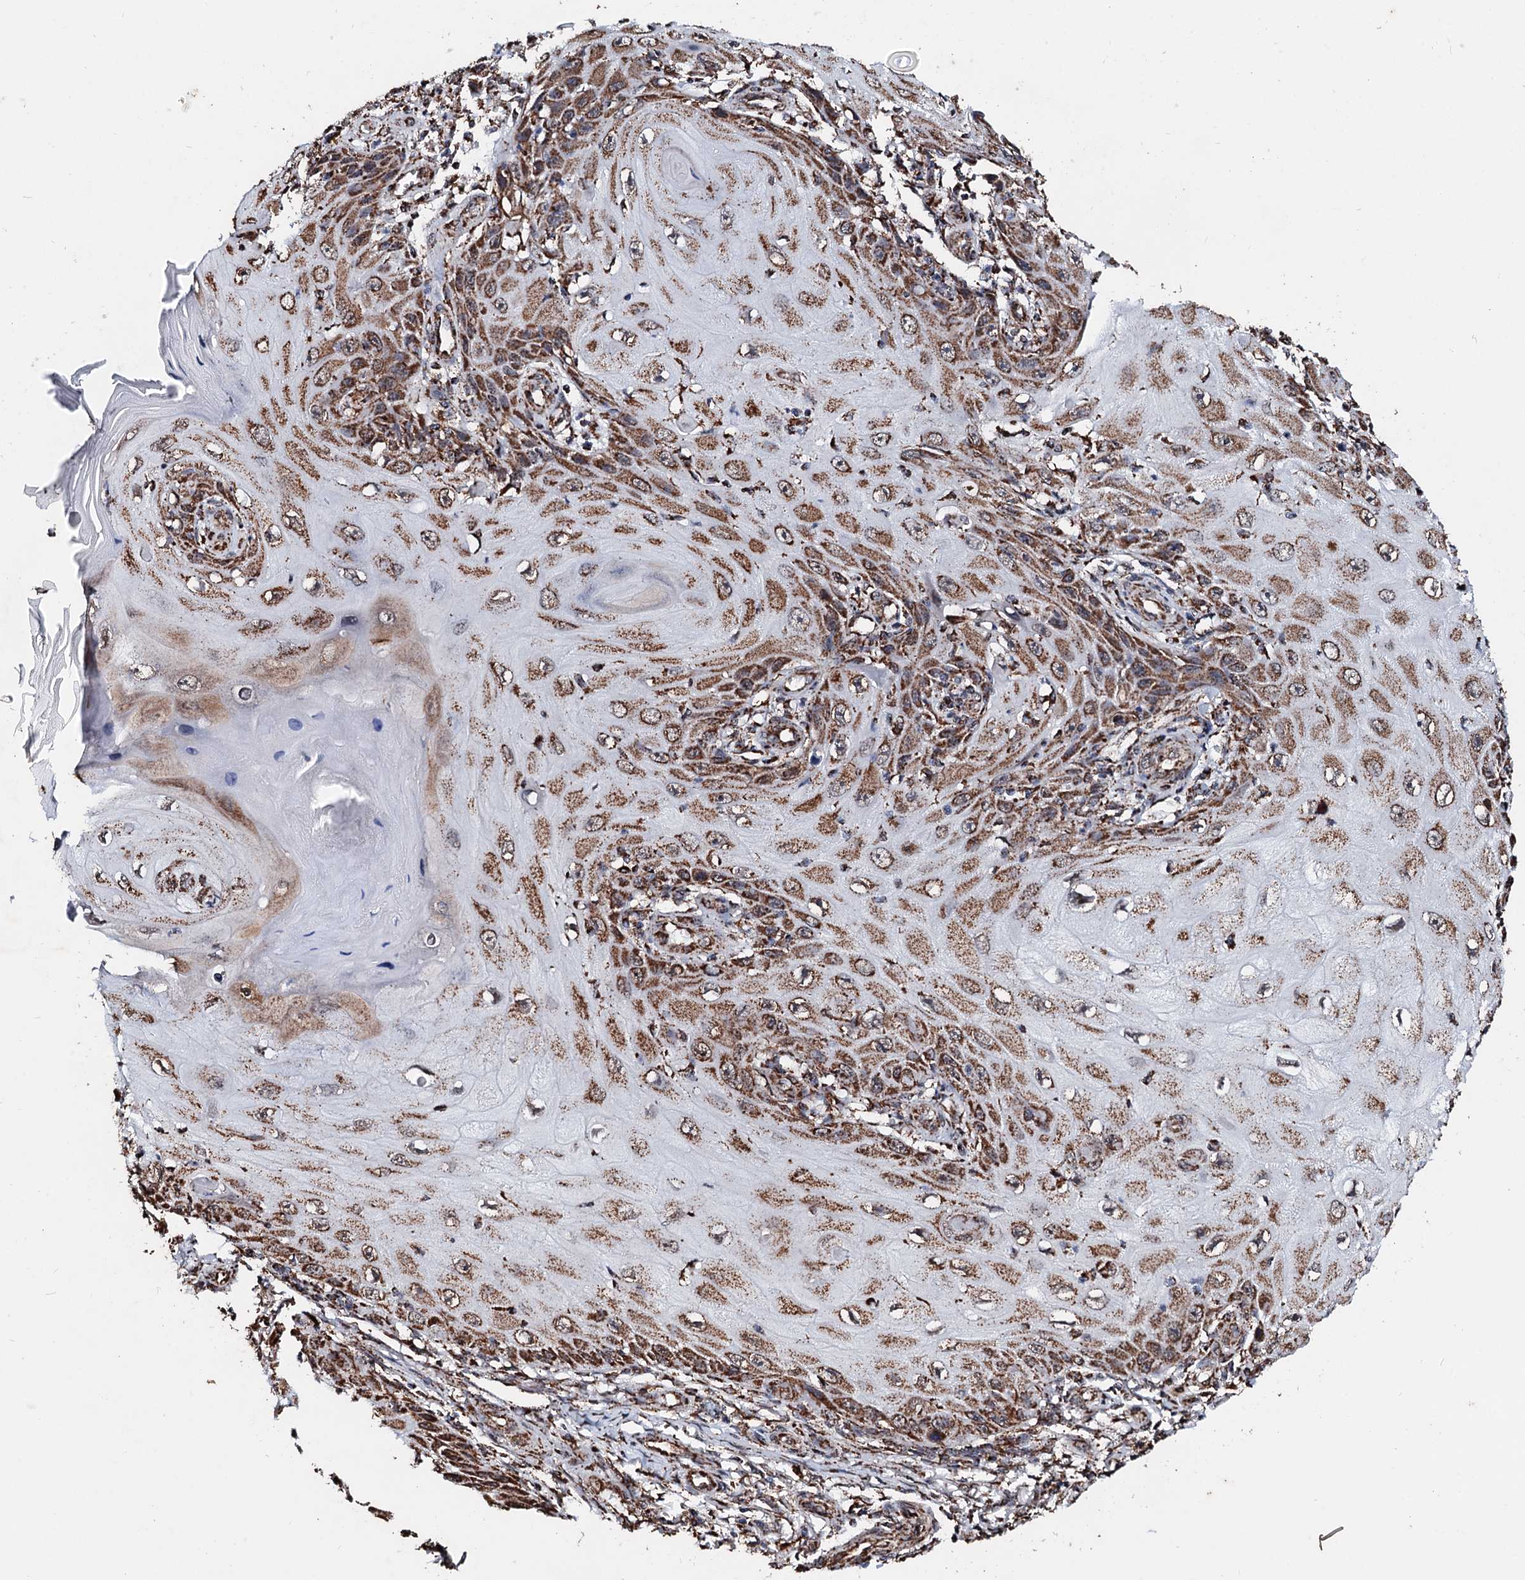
{"staining": {"intensity": "moderate", "quantity": ">75%", "location": "cytoplasmic/membranous"}, "tissue": "skin cancer", "cell_type": "Tumor cells", "image_type": "cancer", "snomed": [{"axis": "morphology", "description": "Squamous cell carcinoma, NOS"}, {"axis": "topography", "description": "Skin"}], "caption": "IHC staining of squamous cell carcinoma (skin), which demonstrates medium levels of moderate cytoplasmic/membranous expression in about >75% of tumor cells indicating moderate cytoplasmic/membranous protein expression. The staining was performed using DAB (brown) for protein detection and nuclei were counterstained in hematoxylin (blue).", "gene": "SECISBP2L", "patient": {"sex": "female", "age": 73}}